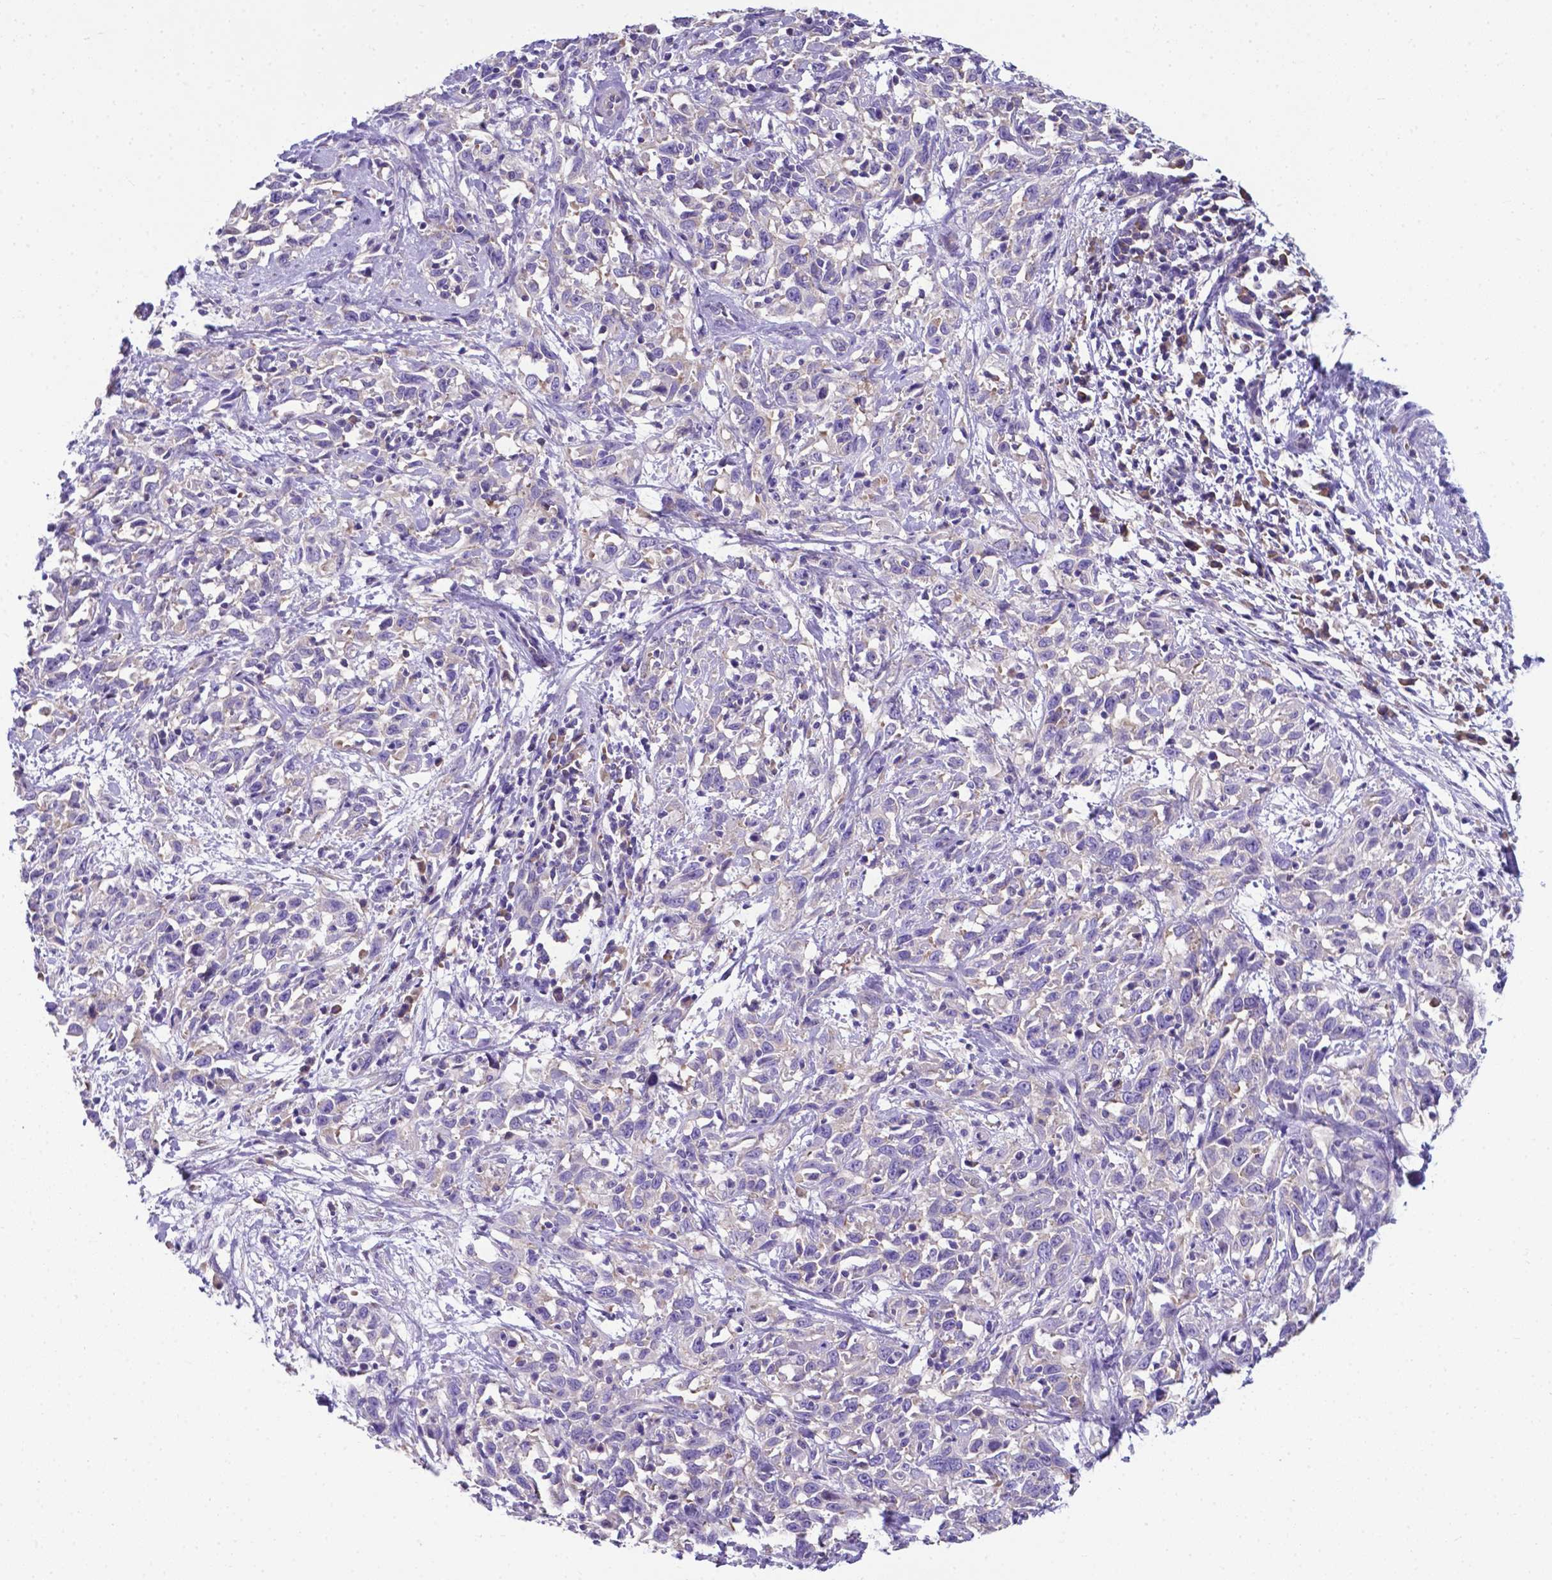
{"staining": {"intensity": "negative", "quantity": "none", "location": "none"}, "tissue": "cervical cancer", "cell_type": "Tumor cells", "image_type": "cancer", "snomed": [{"axis": "morphology", "description": "Adenocarcinoma, NOS"}, {"axis": "topography", "description": "Cervix"}], "caption": "Immunohistochemical staining of cervical adenocarcinoma exhibits no significant positivity in tumor cells.", "gene": "RPL6", "patient": {"sex": "female", "age": 40}}